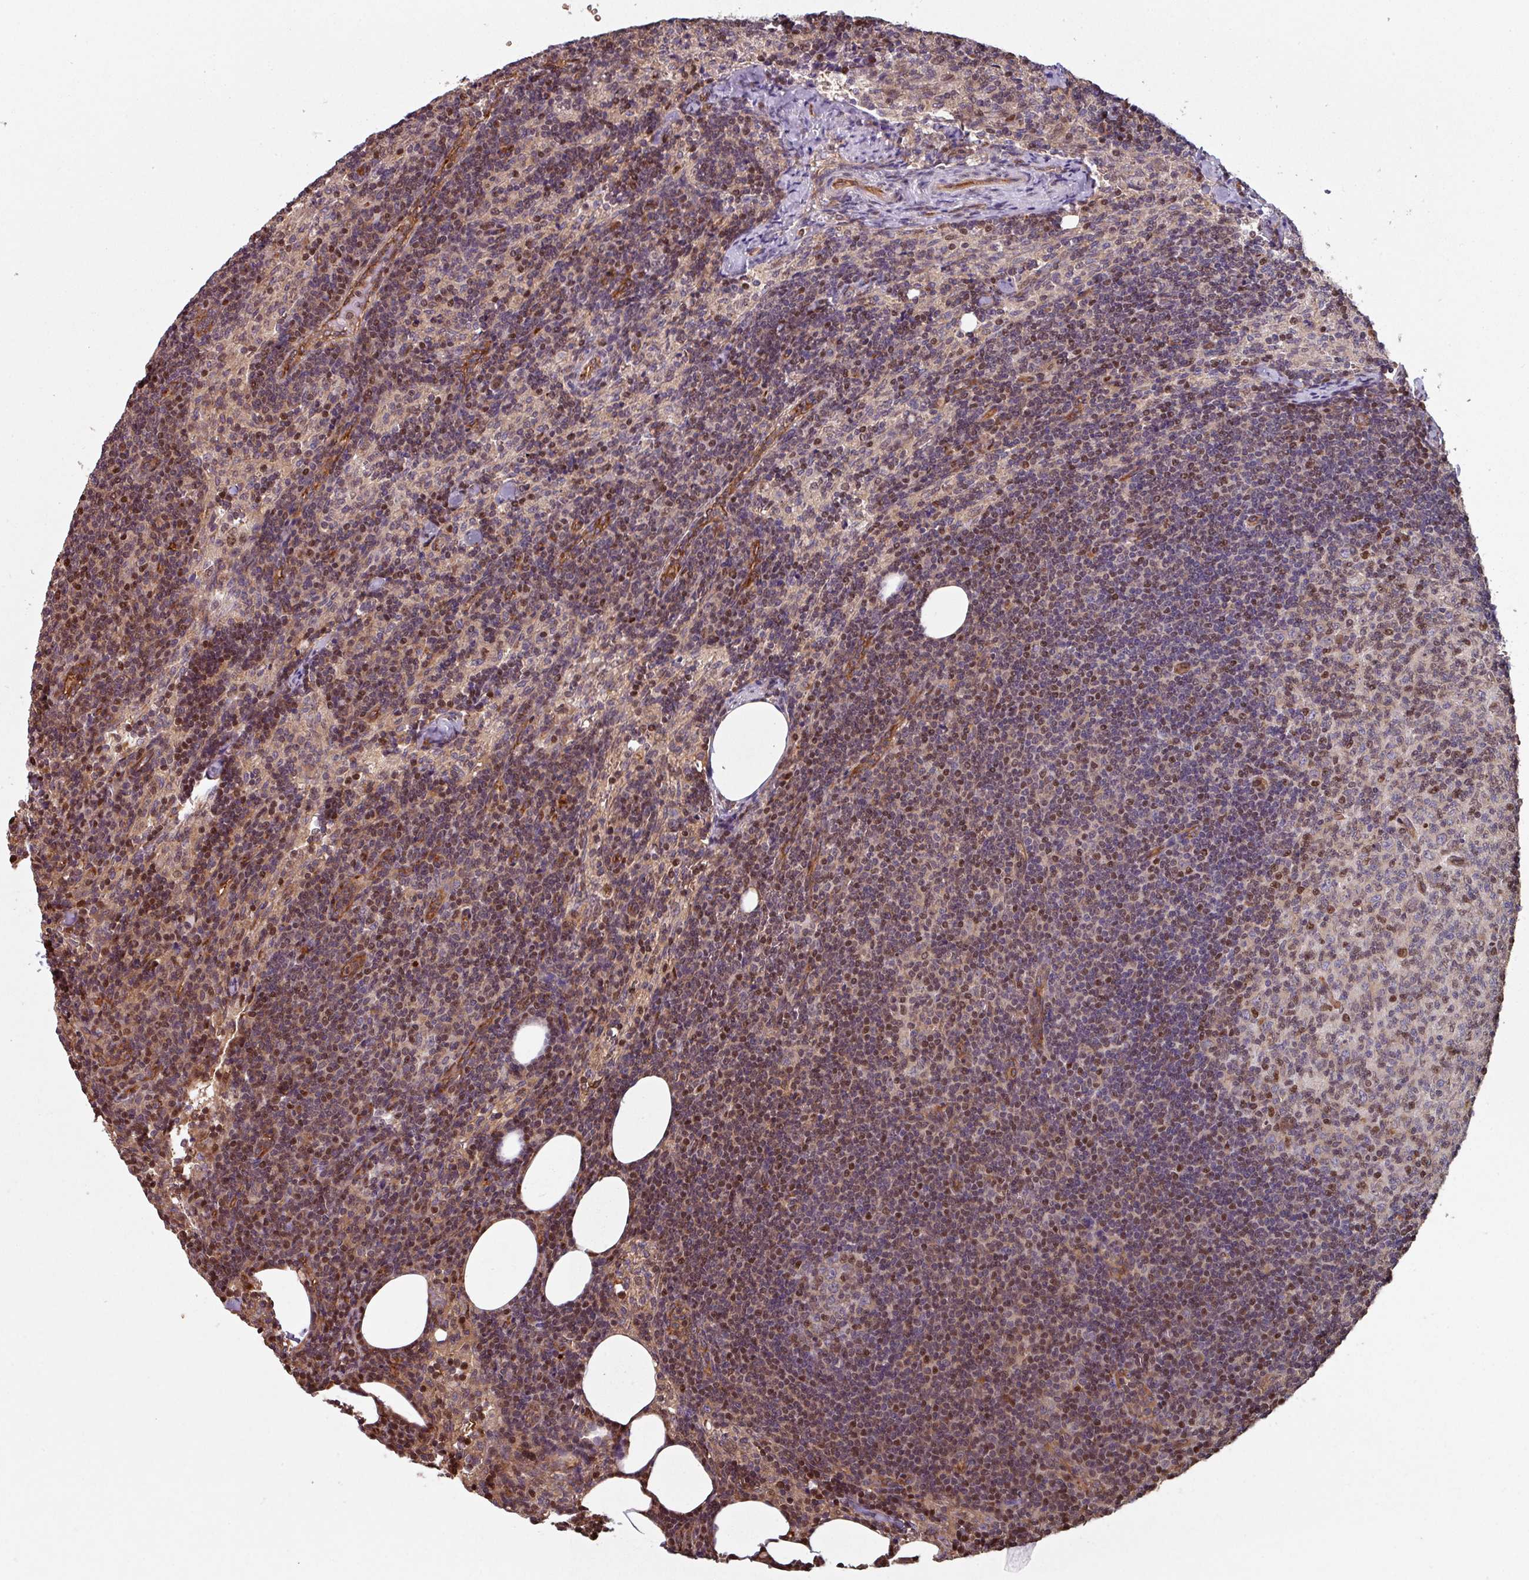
{"staining": {"intensity": "moderate", "quantity": "<25%", "location": "nuclear"}, "tissue": "lymph node", "cell_type": "Germinal center cells", "image_type": "normal", "snomed": [{"axis": "morphology", "description": "Normal tissue, NOS"}, {"axis": "topography", "description": "Lymph node"}], "caption": "DAB immunohistochemical staining of unremarkable lymph node reveals moderate nuclear protein staining in about <25% of germinal center cells.", "gene": "ANO9", "patient": {"sex": "female", "age": 52}}